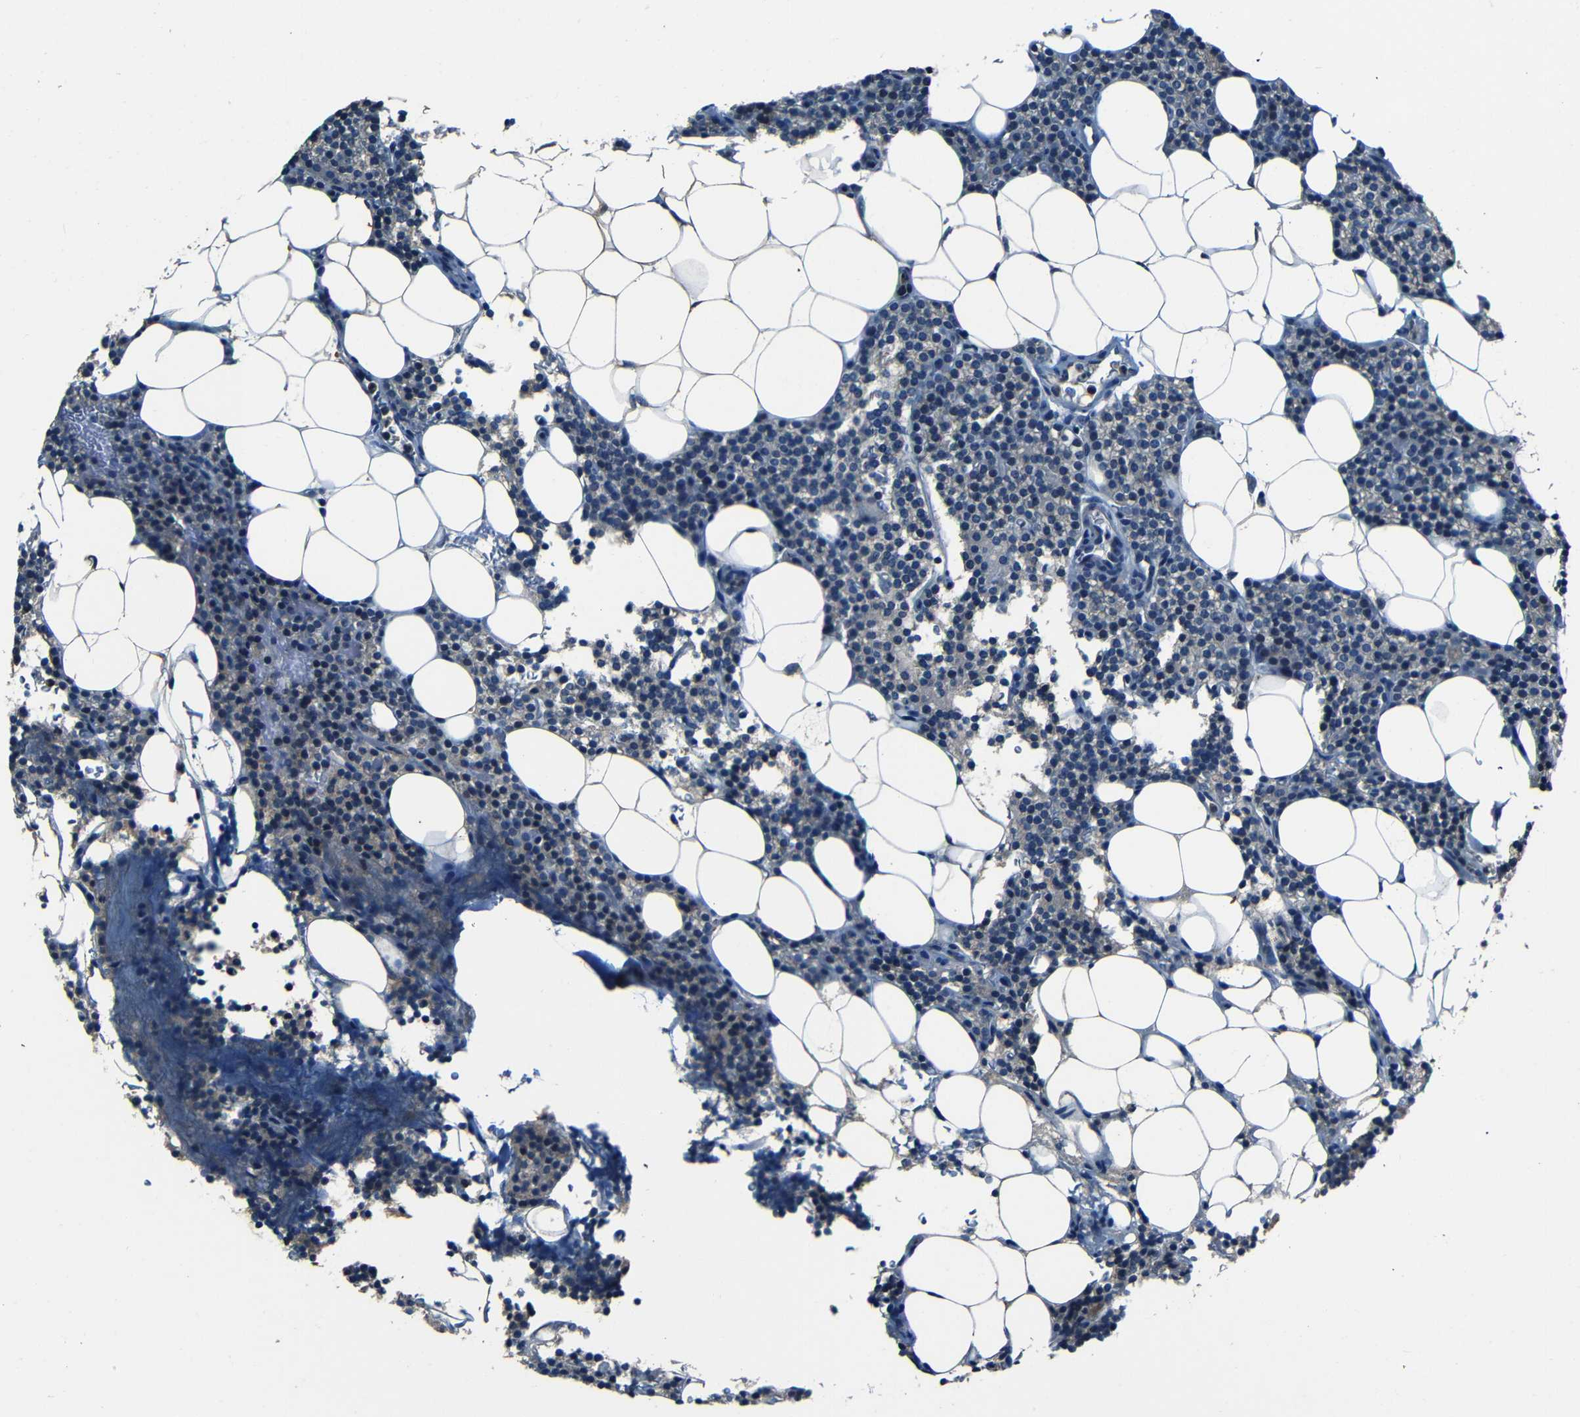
{"staining": {"intensity": "negative", "quantity": "none", "location": "none"}, "tissue": "parathyroid gland", "cell_type": "Glandular cells", "image_type": "normal", "snomed": [{"axis": "morphology", "description": "Normal tissue, NOS"}, {"axis": "morphology", "description": "Adenoma, NOS"}, {"axis": "topography", "description": "Parathyroid gland"}], "caption": "A photomicrograph of parathyroid gland stained for a protein demonstrates no brown staining in glandular cells.", "gene": "SLA", "patient": {"sex": "female", "age": 51}}